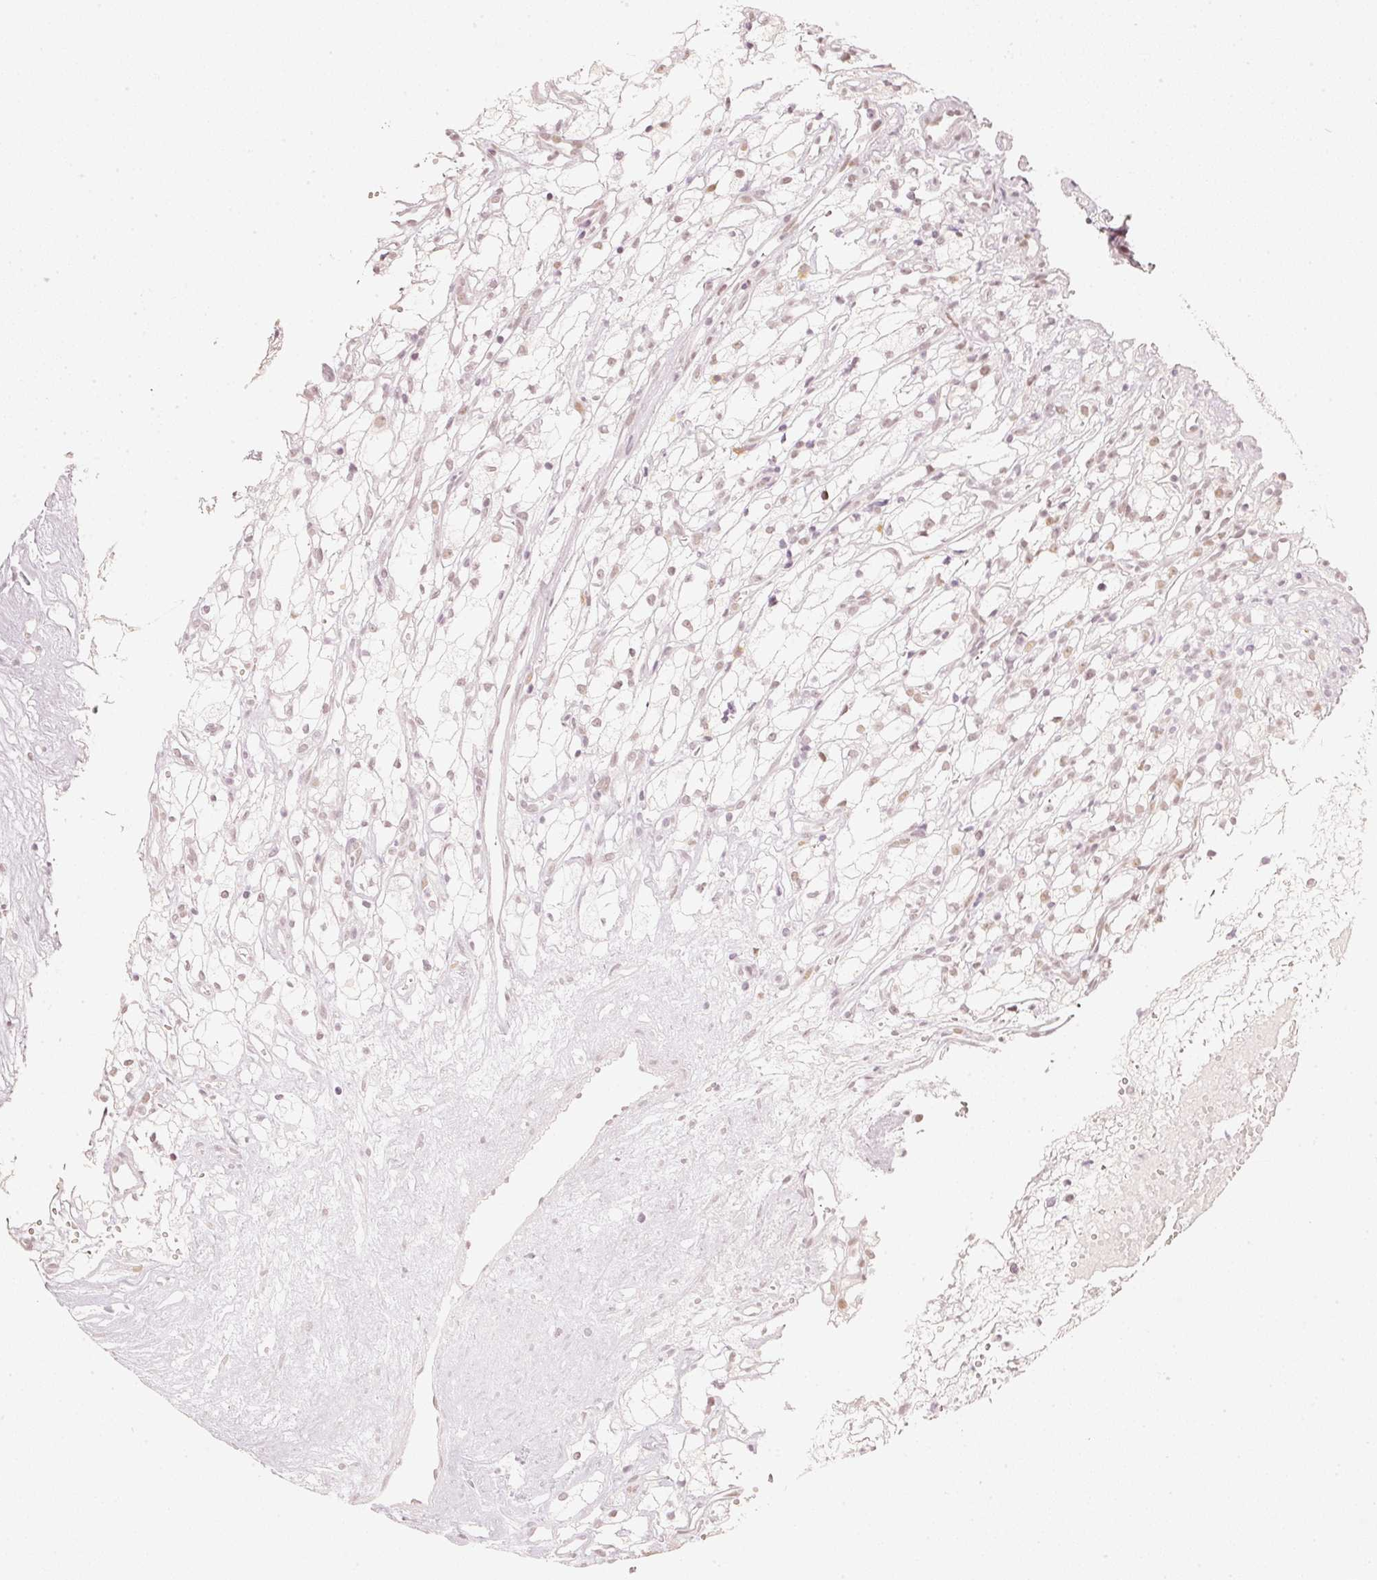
{"staining": {"intensity": "weak", "quantity": ">75%", "location": "nuclear"}, "tissue": "renal cancer", "cell_type": "Tumor cells", "image_type": "cancer", "snomed": [{"axis": "morphology", "description": "Adenocarcinoma, NOS"}, {"axis": "topography", "description": "Kidney"}], "caption": "The histopathology image exhibits staining of adenocarcinoma (renal), revealing weak nuclear protein expression (brown color) within tumor cells.", "gene": "PPP1R10", "patient": {"sex": "male", "age": 59}}